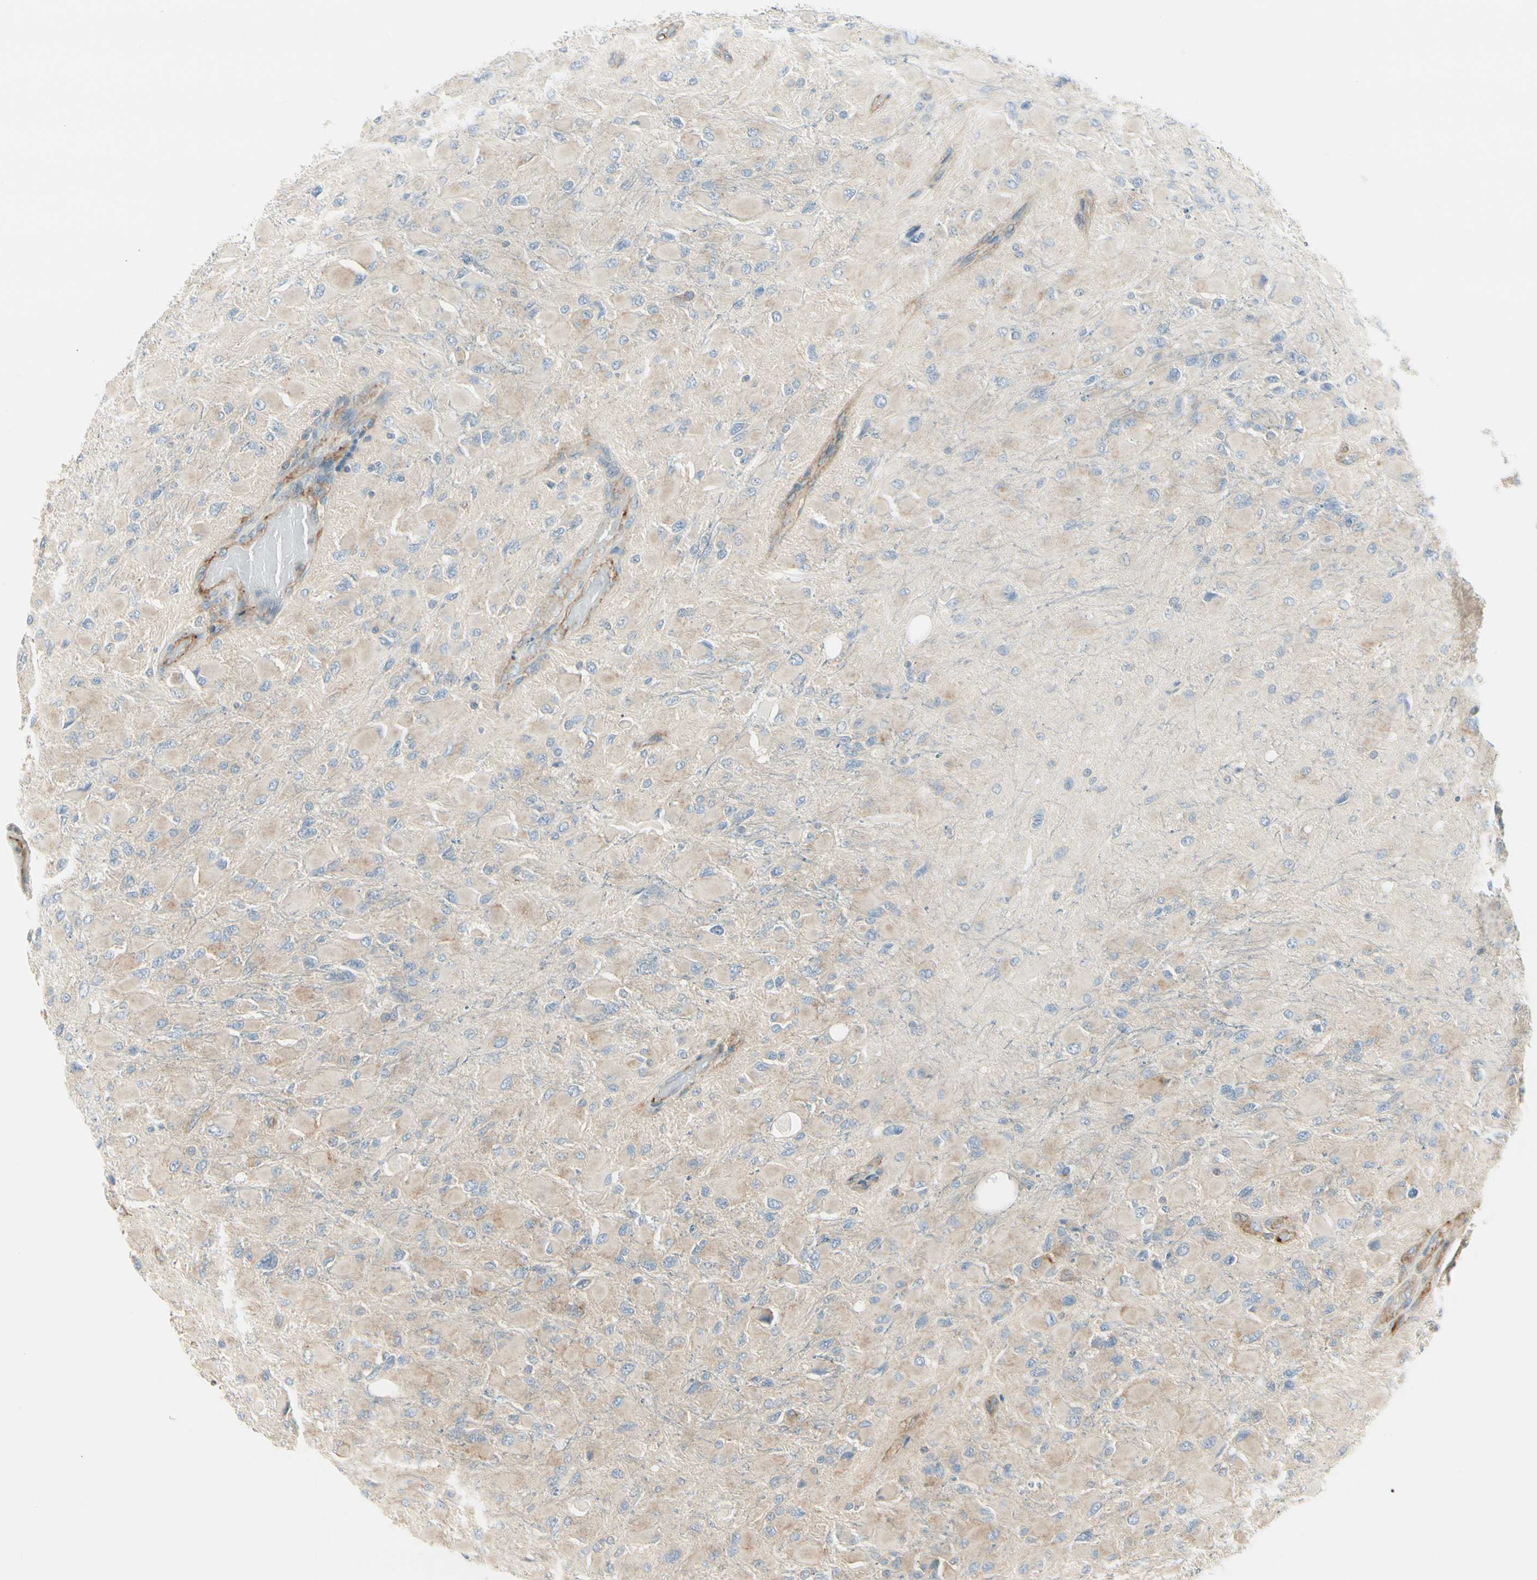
{"staining": {"intensity": "negative", "quantity": "none", "location": "none"}, "tissue": "glioma", "cell_type": "Tumor cells", "image_type": "cancer", "snomed": [{"axis": "morphology", "description": "Glioma, malignant, High grade"}, {"axis": "topography", "description": "Cerebral cortex"}], "caption": "Tumor cells are negative for brown protein staining in glioma.", "gene": "AGFG1", "patient": {"sex": "female", "age": 36}}